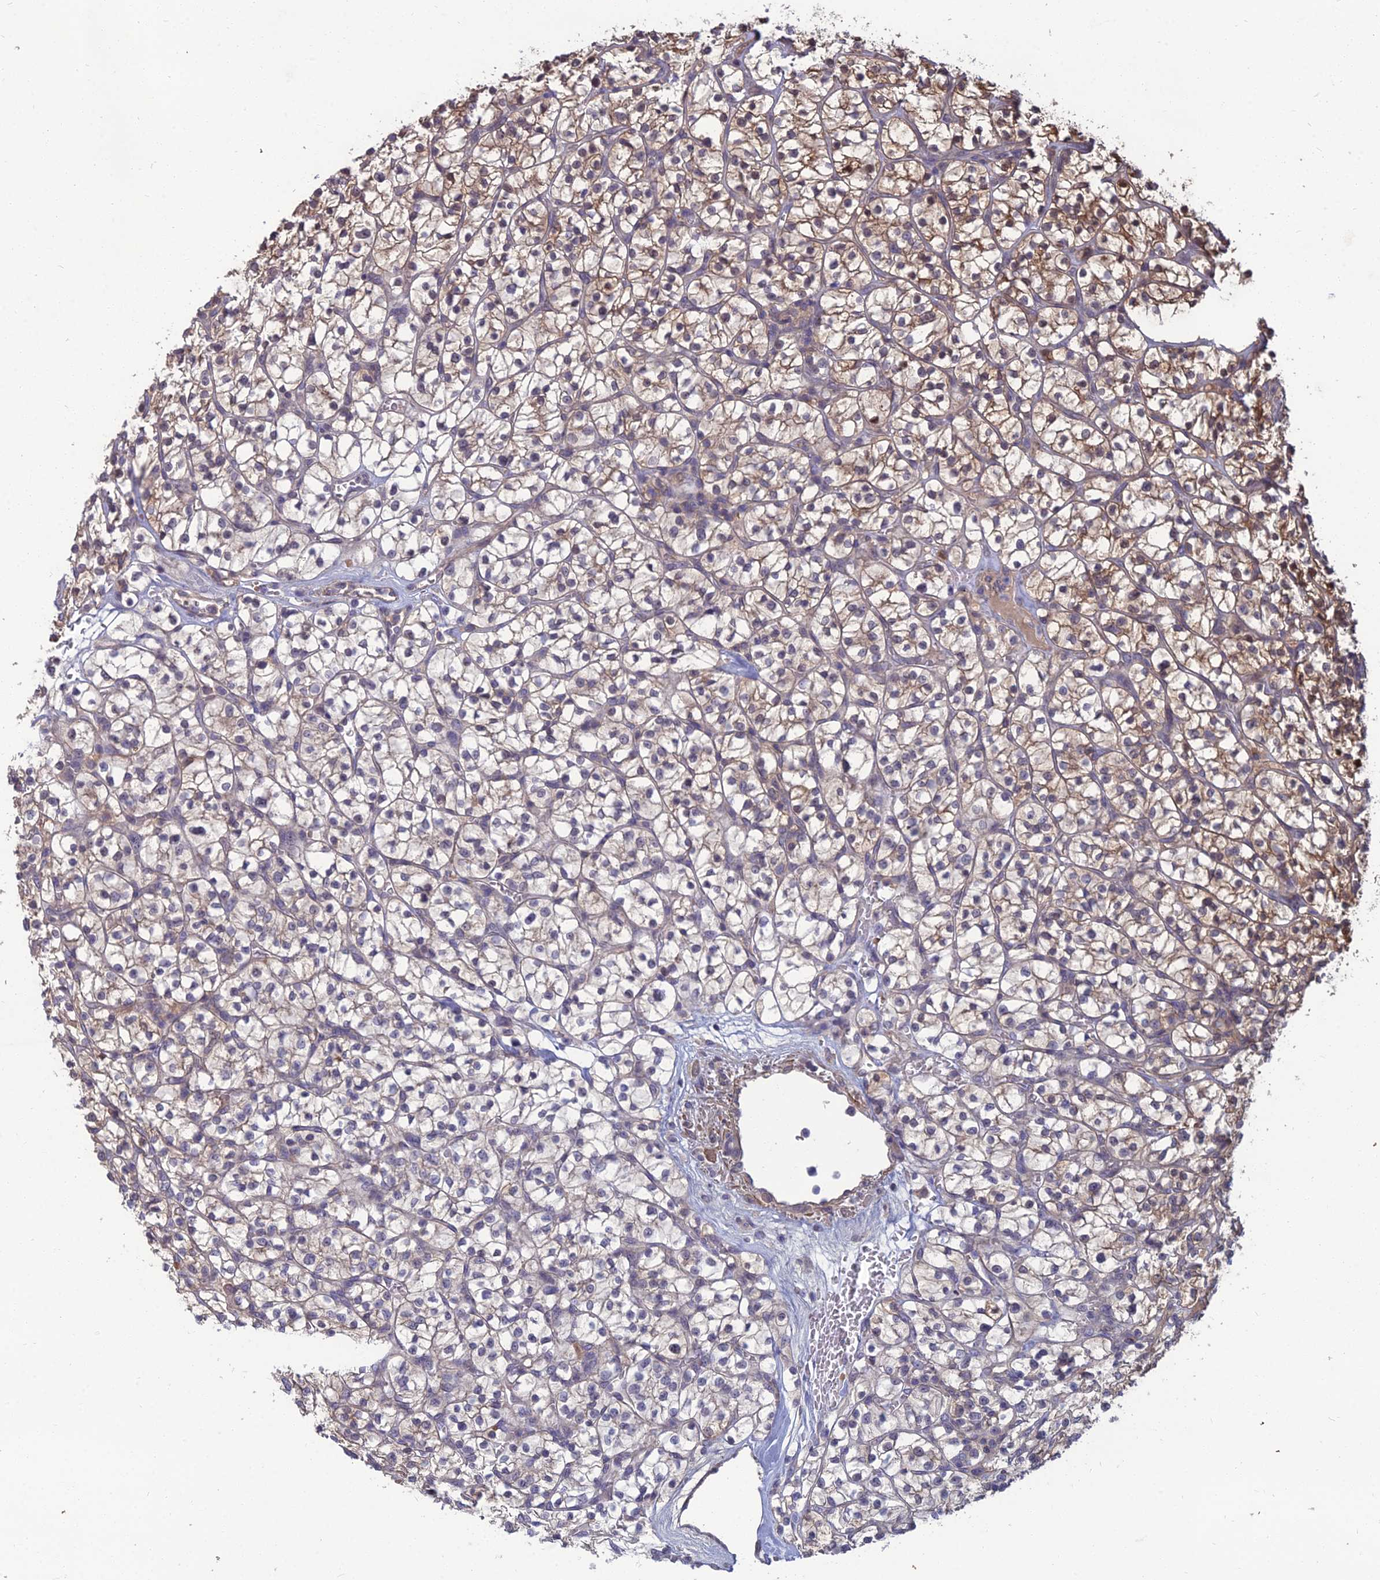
{"staining": {"intensity": "weak", "quantity": "<25%", "location": "cytoplasmic/membranous"}, "tissue": "renal cancer", "cell_type": "Tumor cells", "image_type": "cancer", "snomed": [{"axis": "morphology", "description": "Adenocarcinoma, NOS"}, {"axis": "topography", "description": "Kidney"}], "caption": "Immunohistochemistry of human adenocarcinoma (renal) exhibits no staining in tumor cells.", "gene": "OPA3", "patient": {"sex": "female", "age": 64}}